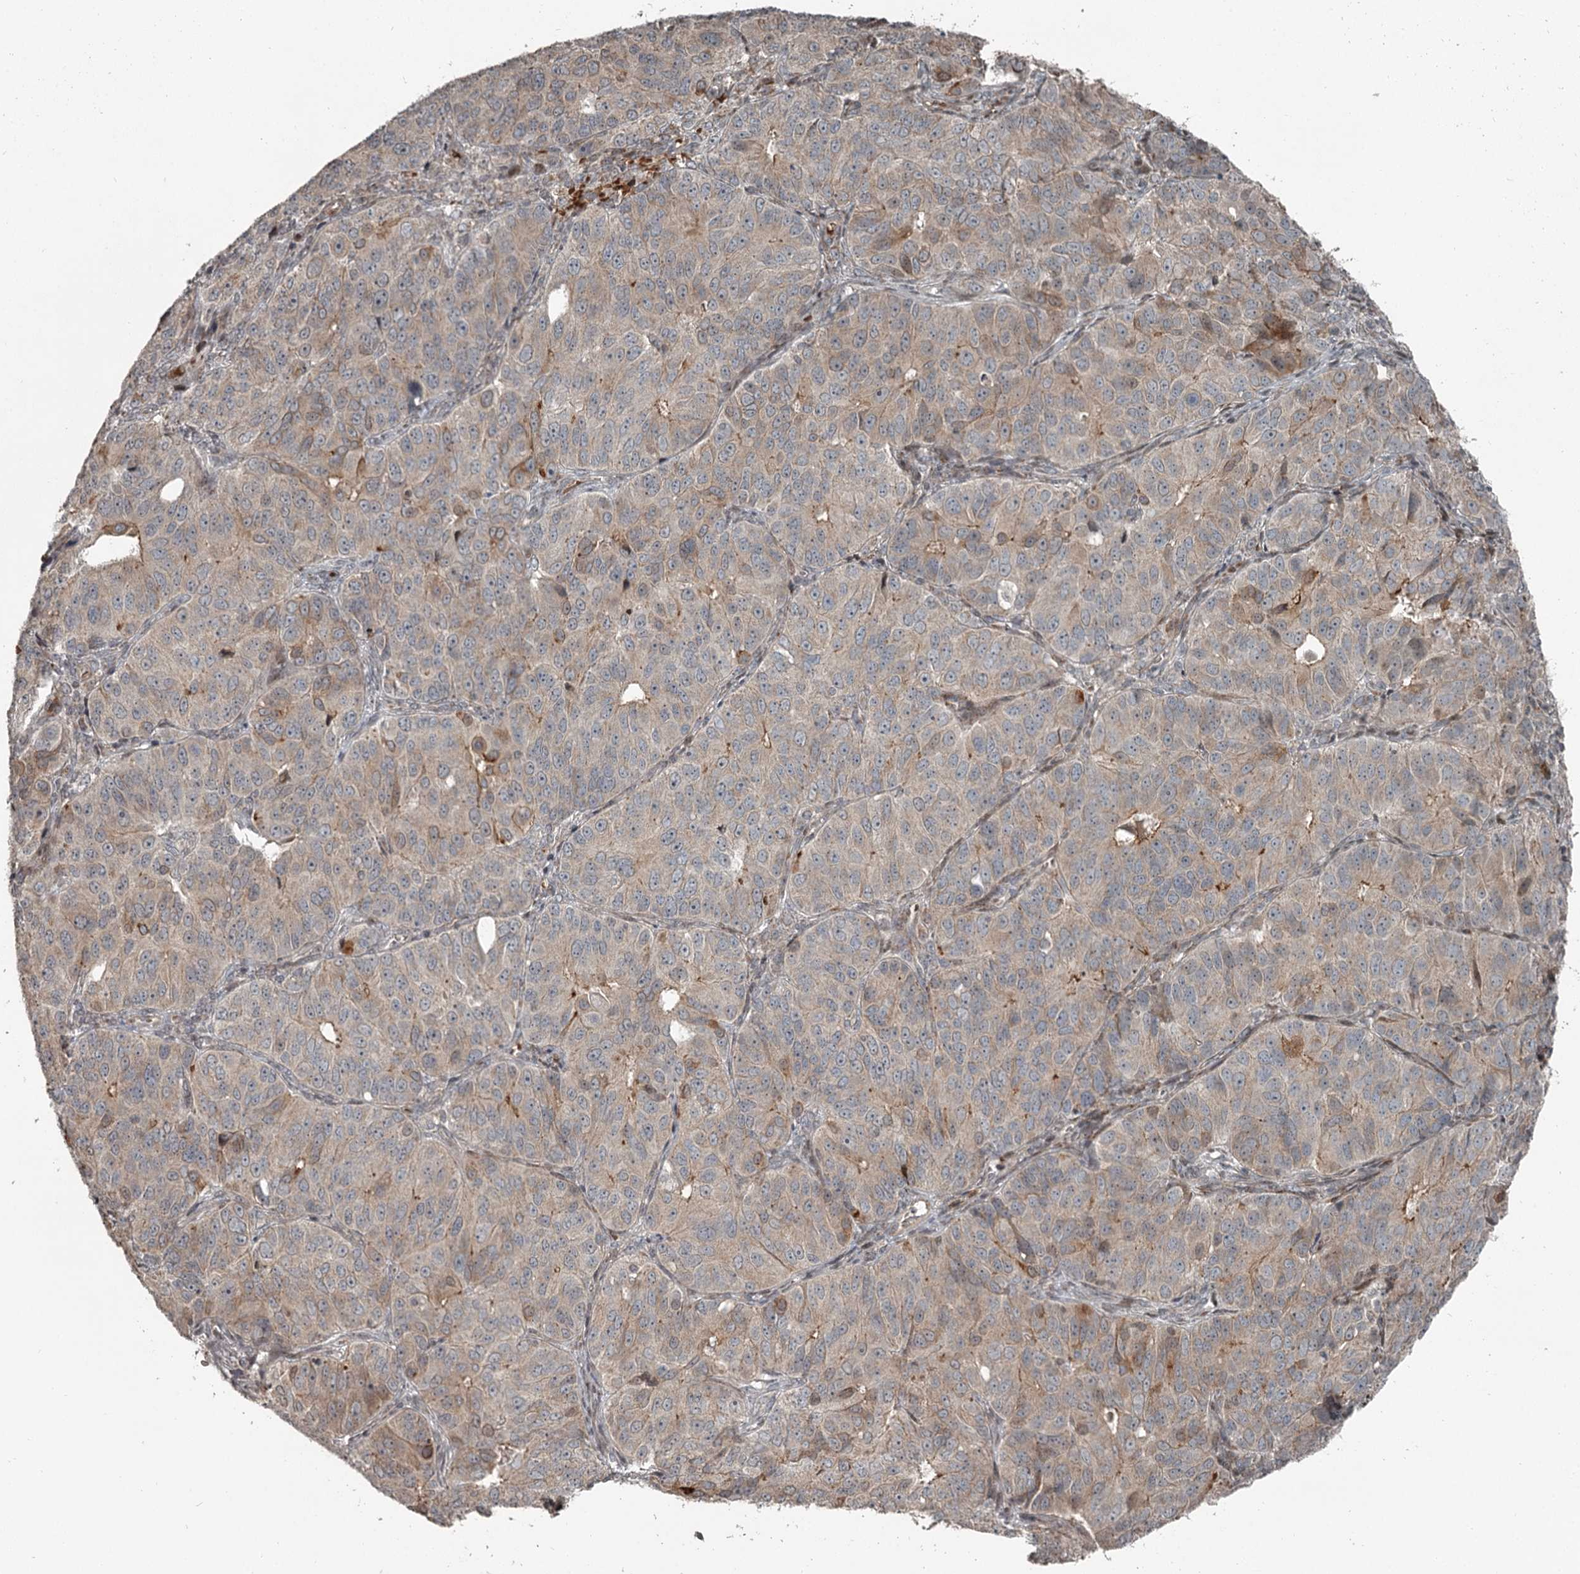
{"staining": {"intensity": "weak", "quantity": "25%-75%", "location": "cytoplasmic/membranous"}, "tissue": "ovarian cancer", "cell_type": "Tumor cells", "image_type": "cancer", "snomed": [{"axis": "morphology", "description": "Carcinoma, endometroid"}, {"axis": "topography", "description": "Ovary"}], "caption": "Brown immunohistochemical staining in endometroid carcinoma (ovarian) displays weak cytoplasmic/membranous expression in about 25%-75% of tumor cells. The protein of interest is shown in brown color, while the nuclei are stained blue.", "gene": "RASSF8", "patient": {"sex": "female", "age": 51}}